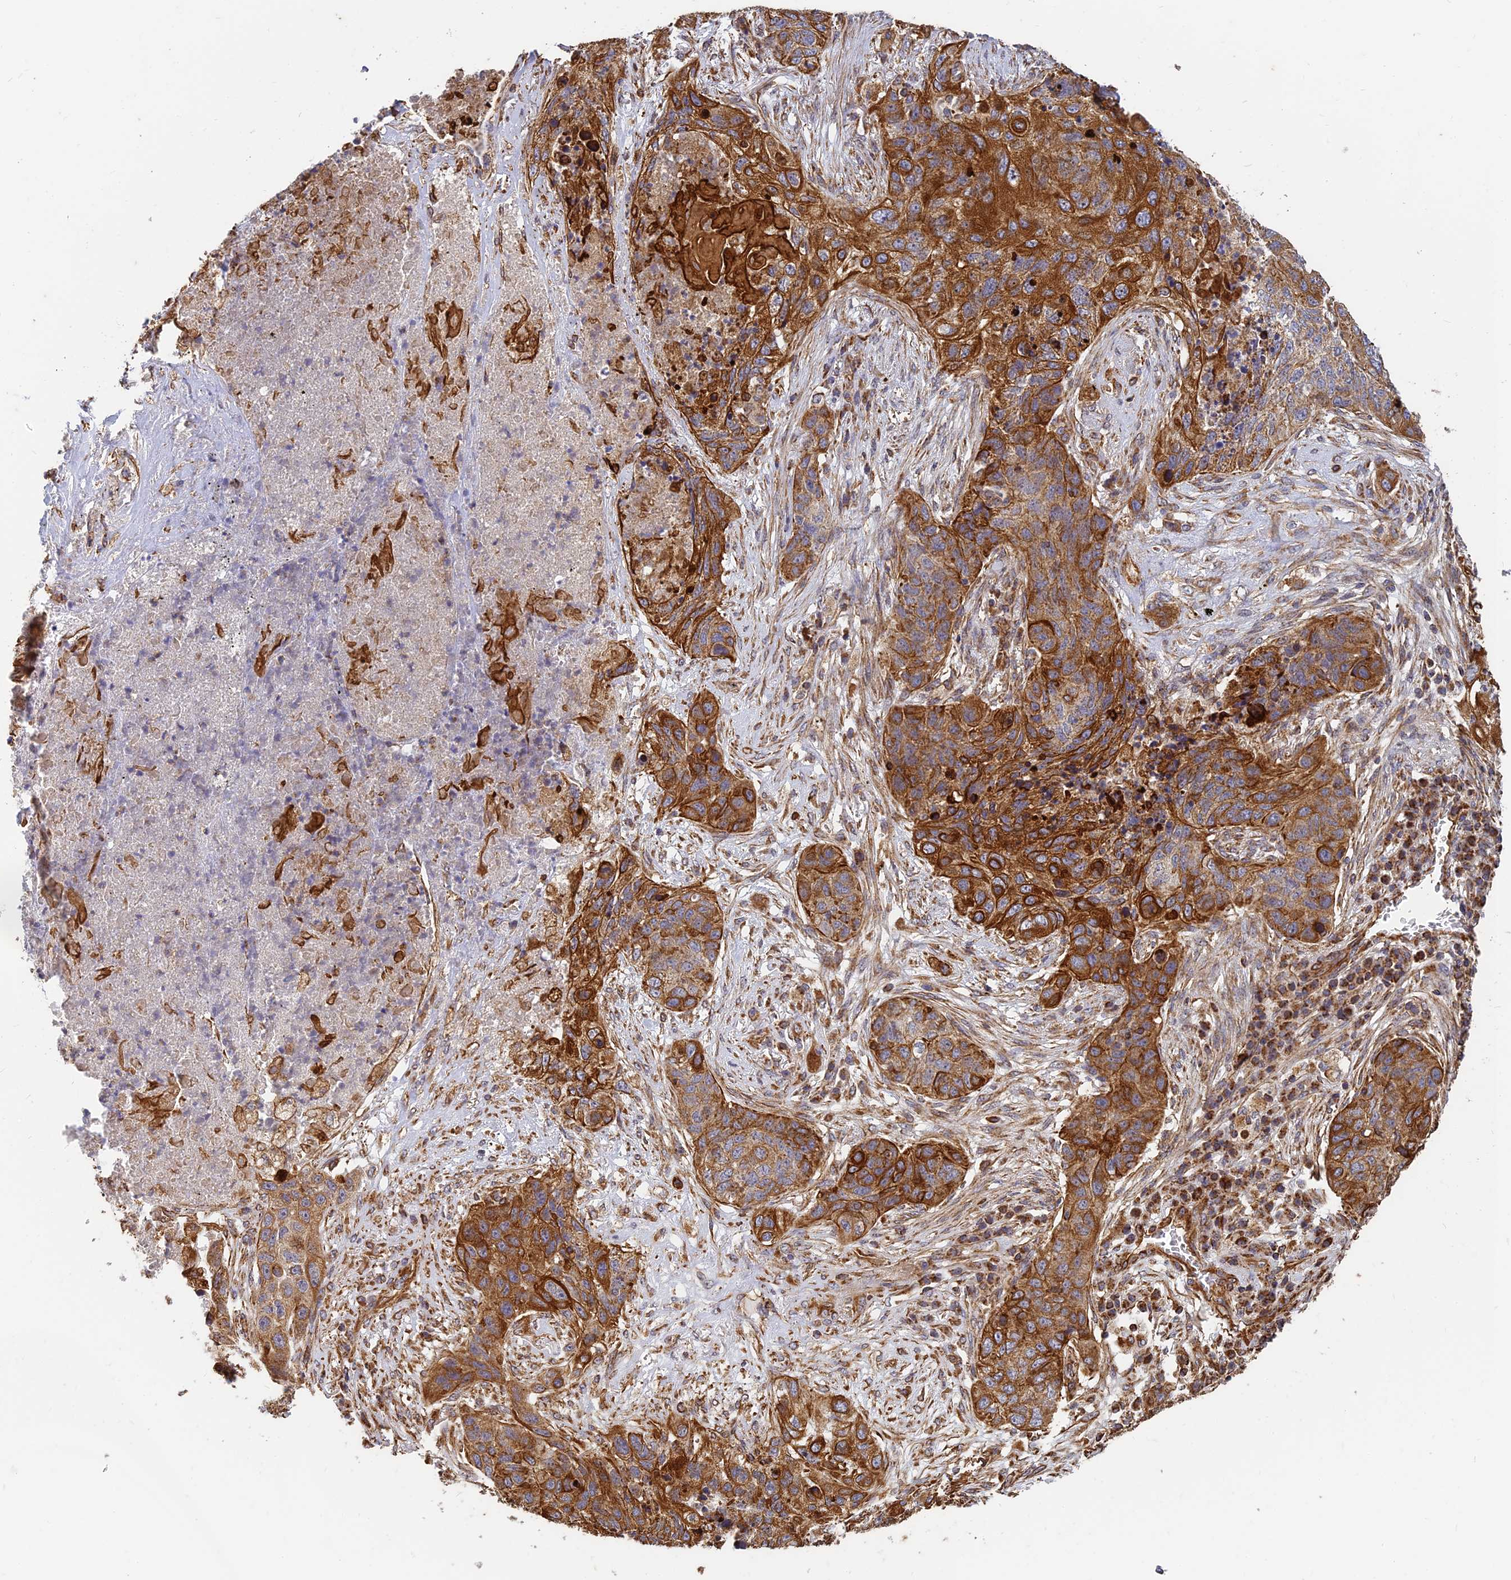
{"staining": {"intensity": "strong", "quantity": "25%-75%", "location": "cytoplasmic/membranous"}, "tissue": "lung cancer", "cell_type": "Tumor cells", "image_type": "cancer", "snomed": [{"axis": "morphology", "description": "Squamous cell carcinoma, NOS"}, {"axis": "topography", "description": "Lung"}], "caption": "The micrograph displays a brown stain indicating the presence of a protein in the cytoplasmic/membranous of tumor cells in squamous cell carcinoma (lung).", "gene": "DSTYK", "patient": {"sex": "female", "age": 63}}